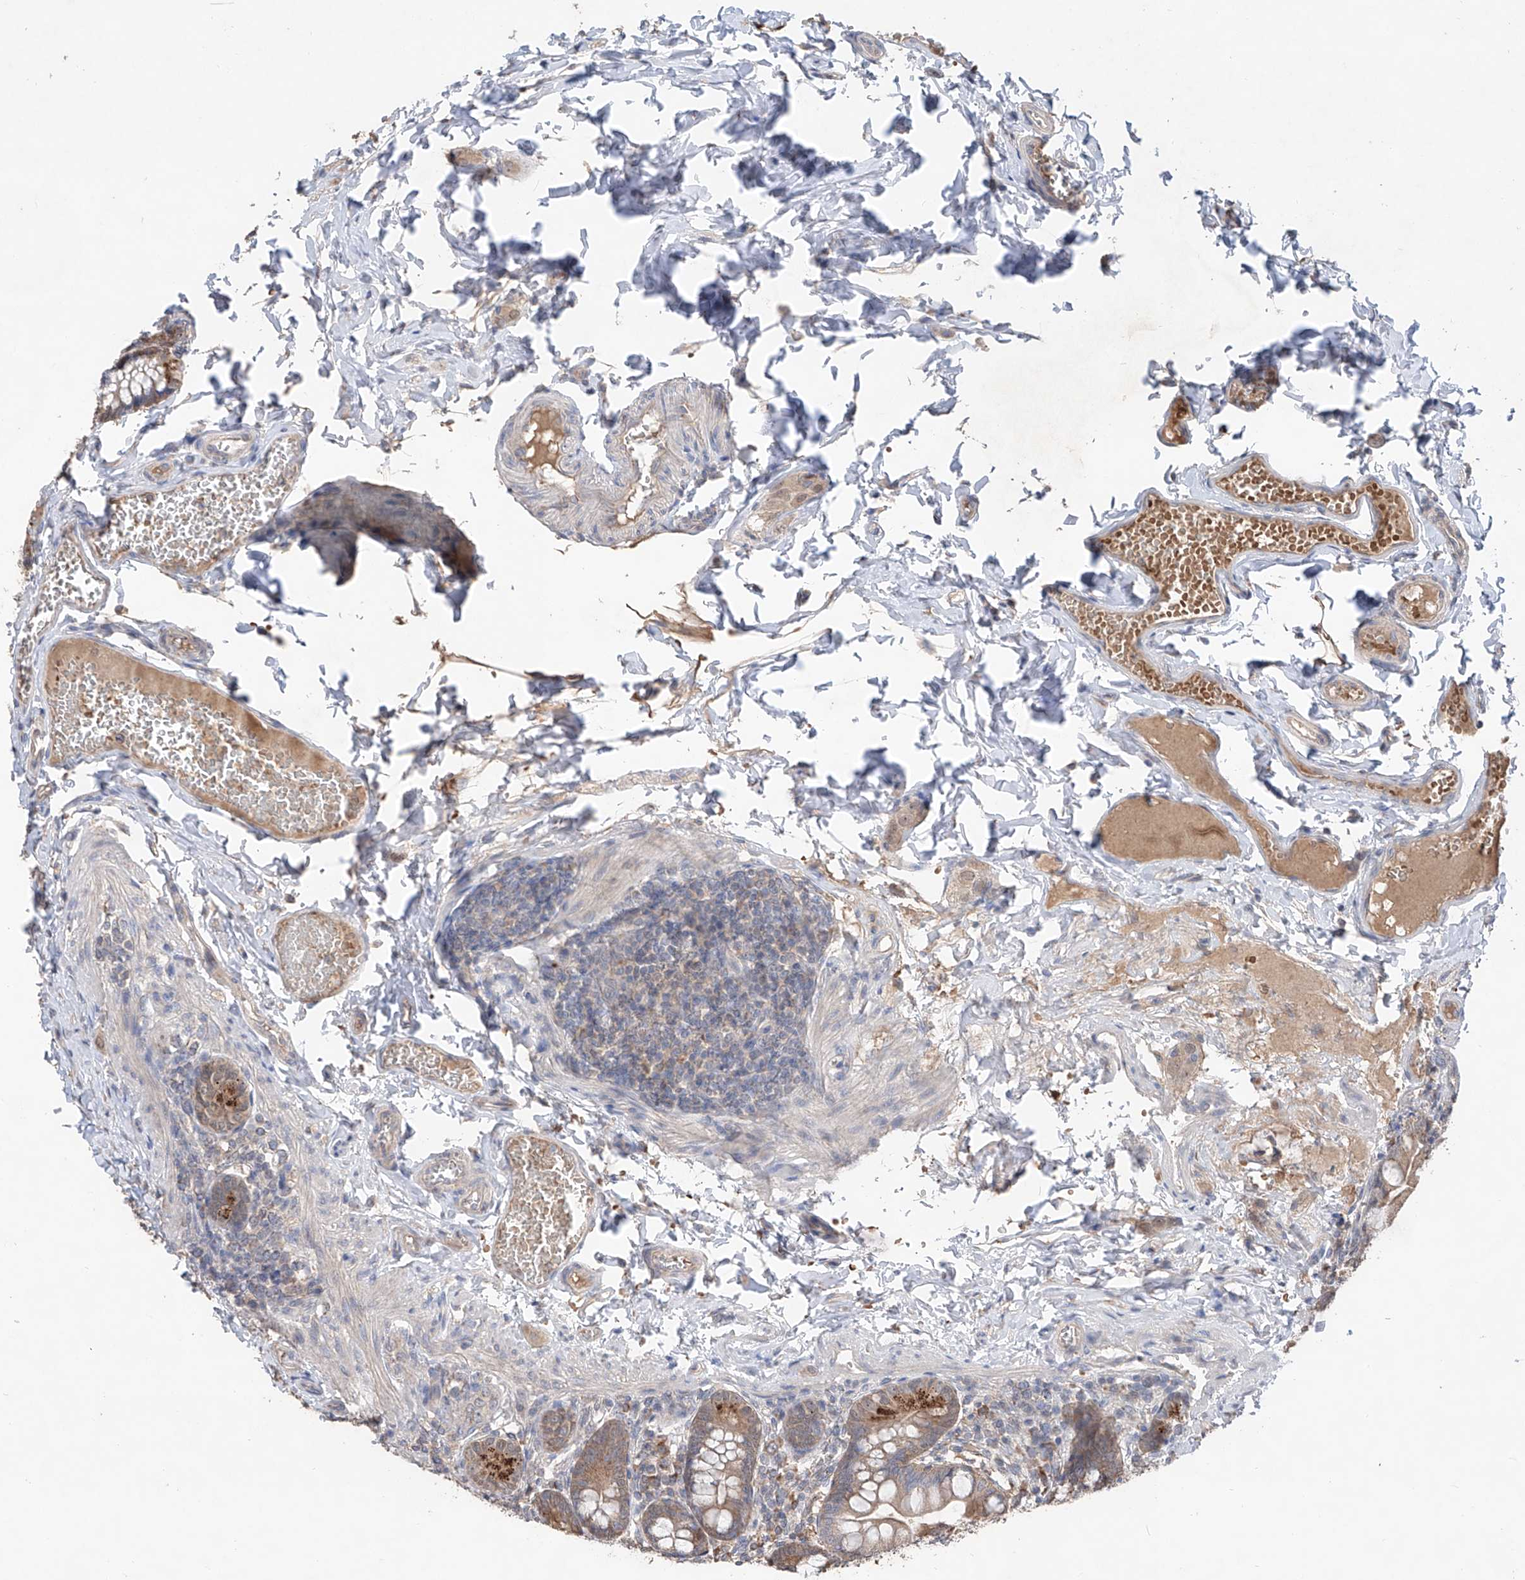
{"staining": {"intensity": "moderate", "quantity": ">75%", "location": "cytoplasmic/membranous"}, "tissue": "small intestine", "cell_type": "Glandular cells", "image_type": "normal", "snomed": [{"axis": "morphology", "description": "Normal tissue, NOS"}, {"axis": "topography", "description": "Small intestine"}], "caption": "Moderate cytoplasmic/membranous positivity for a protein is seen in about >75% of glandular cells of benign small intestine using IHC.", "gene": "EDN1", "patient": {"sex": "male", "age": 7}}